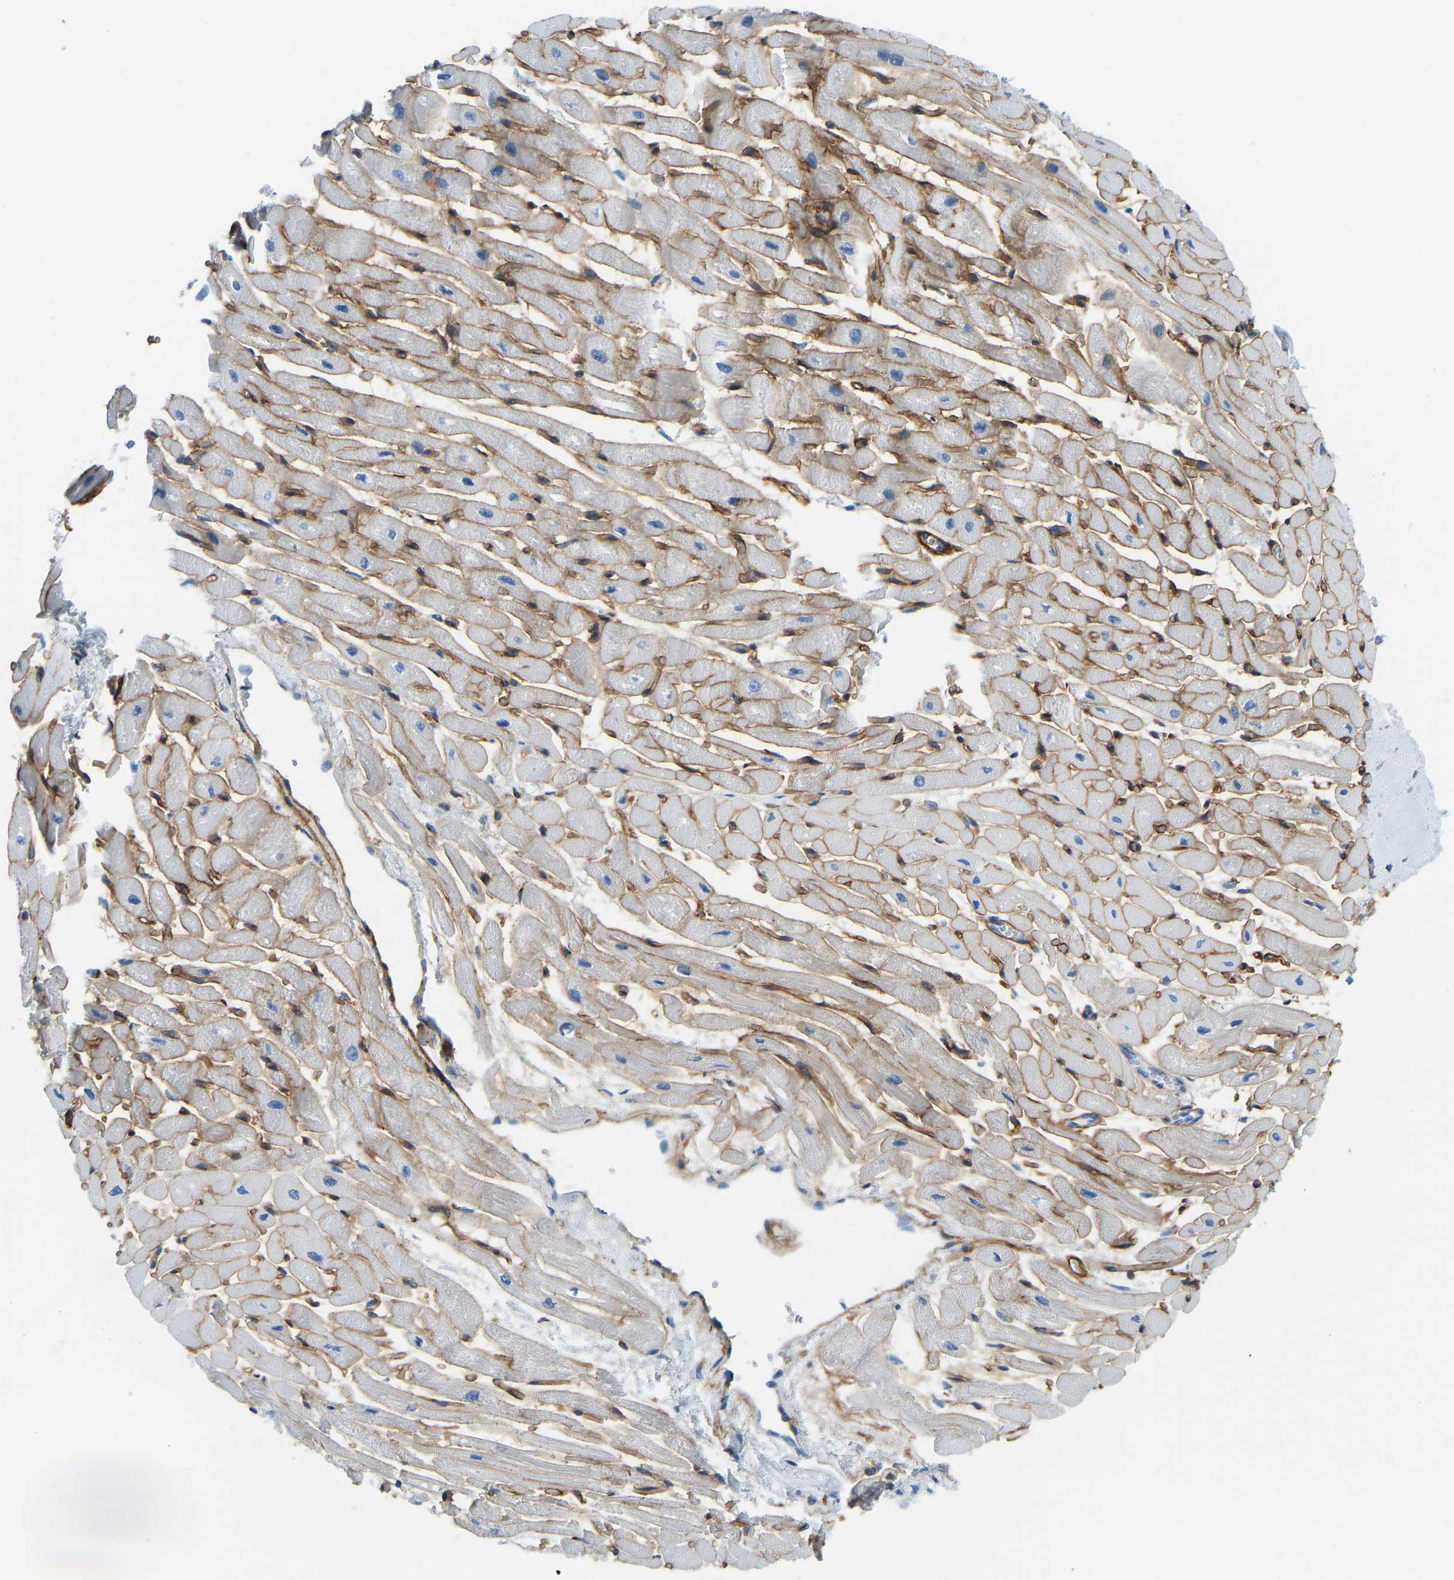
{"staining": {"intensity": "moderate", "quantity": "25%-75%", "location": "cytoplasmic/membranous"}, "tissue": "heart muscle", "cell_type": "Cardiomyocytes", "image_type": "normal", "snomed": [{"axis": "morphology", "description": "Normal tissue, NOS"}, {"axis": "topography", "description": "Heart"}], "caption": "Human heart muscle stained with a brown dye demonstrates moderate cytoplasmic/membranous positive expression in about 25%-75% of cardiomyocytes.", "gene": "COL15A1", "patient": {"sex": "male", "age": 45}}